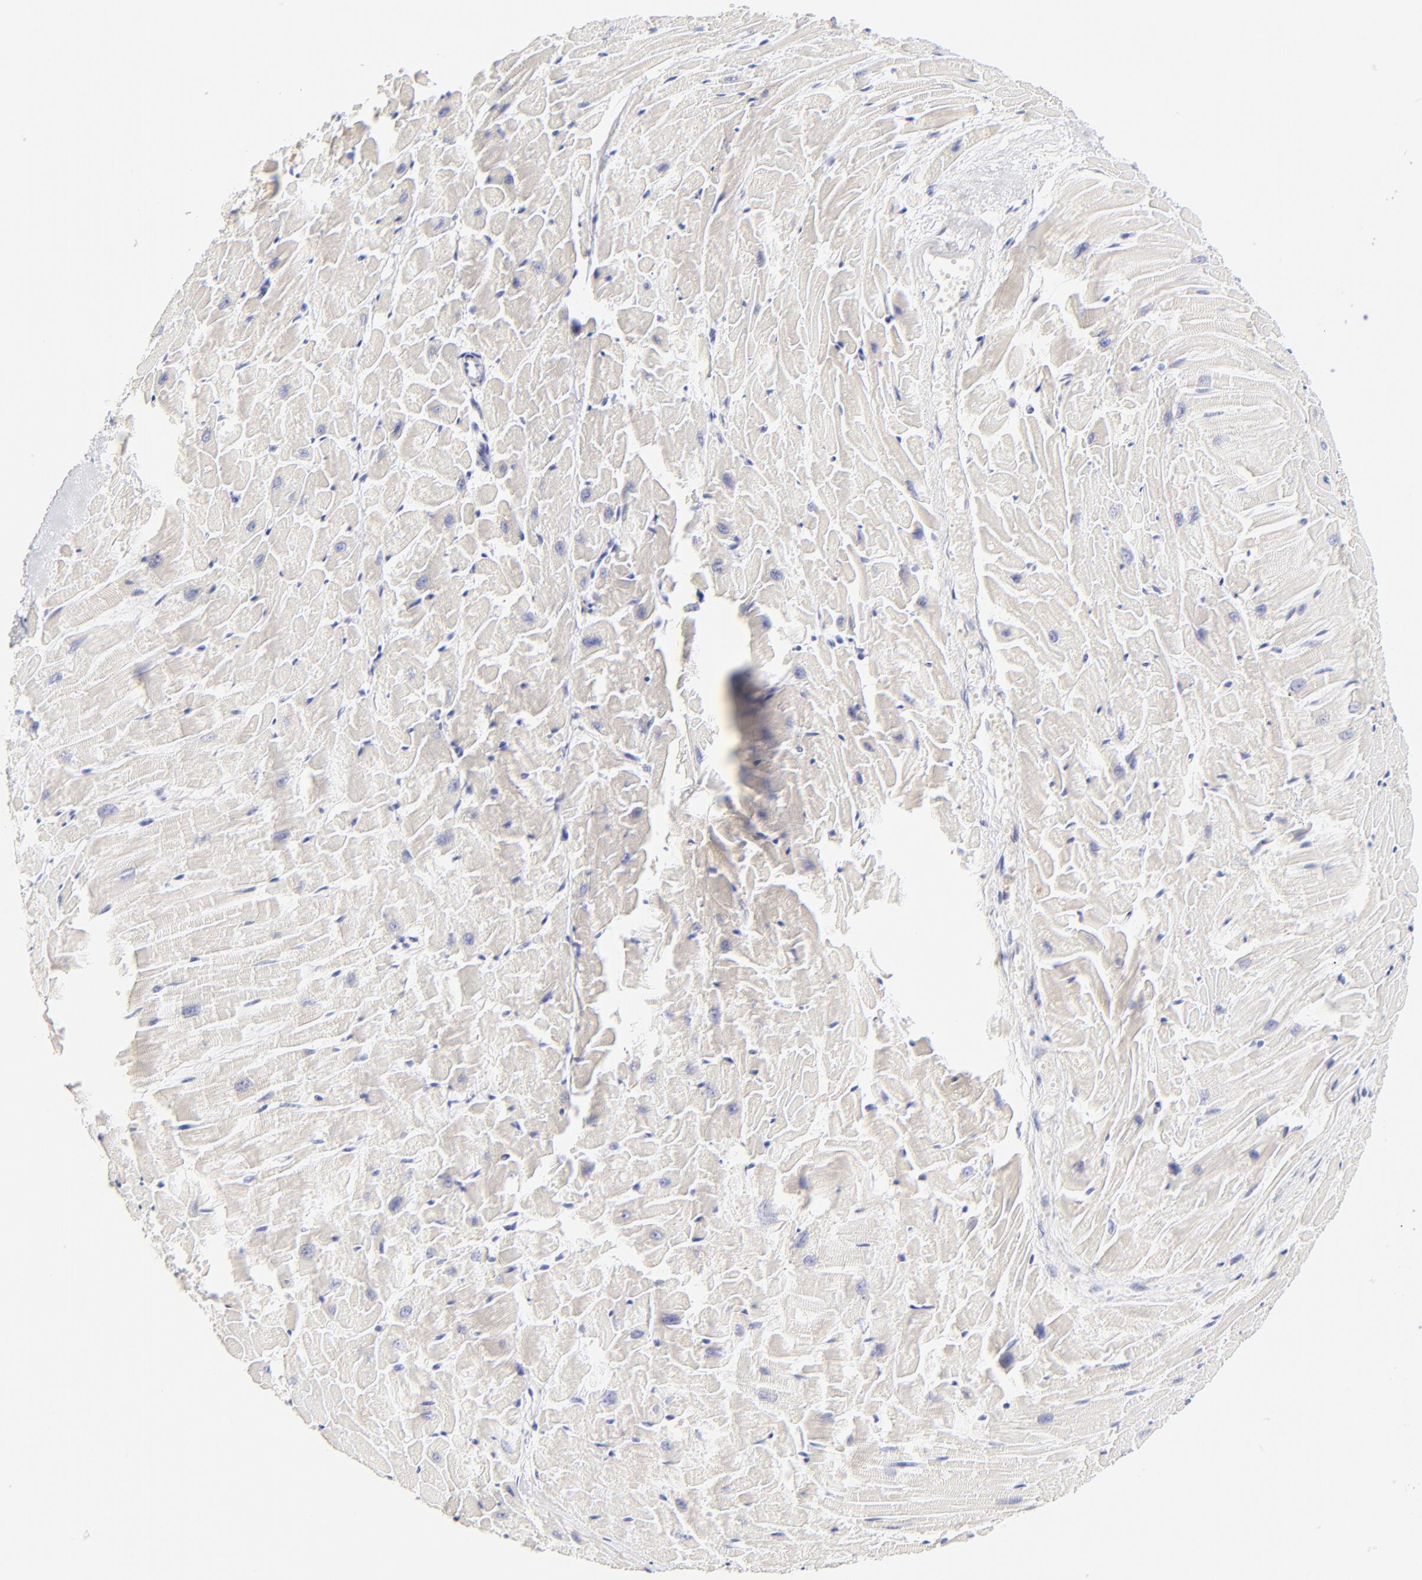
{"staining": {"intensity": "negative", "quantity": "none", "location": "none"}, "tissue": "heart muscle", "cell_type": "Cardiomyocytes", "image_type": "normal", "snomed": [{"axis": "morphology", "description": "Normal tissue, NOS"}, {"axis": "topography", "description": "Heart"}], "caption": "An immunohistochemistry (IHC) image of normal heart muscle is shown. There is no staining in cardiomyocytes of heart muscle.", "gene": "ASB9", "patient": {"sex": "female", "age": 19}}